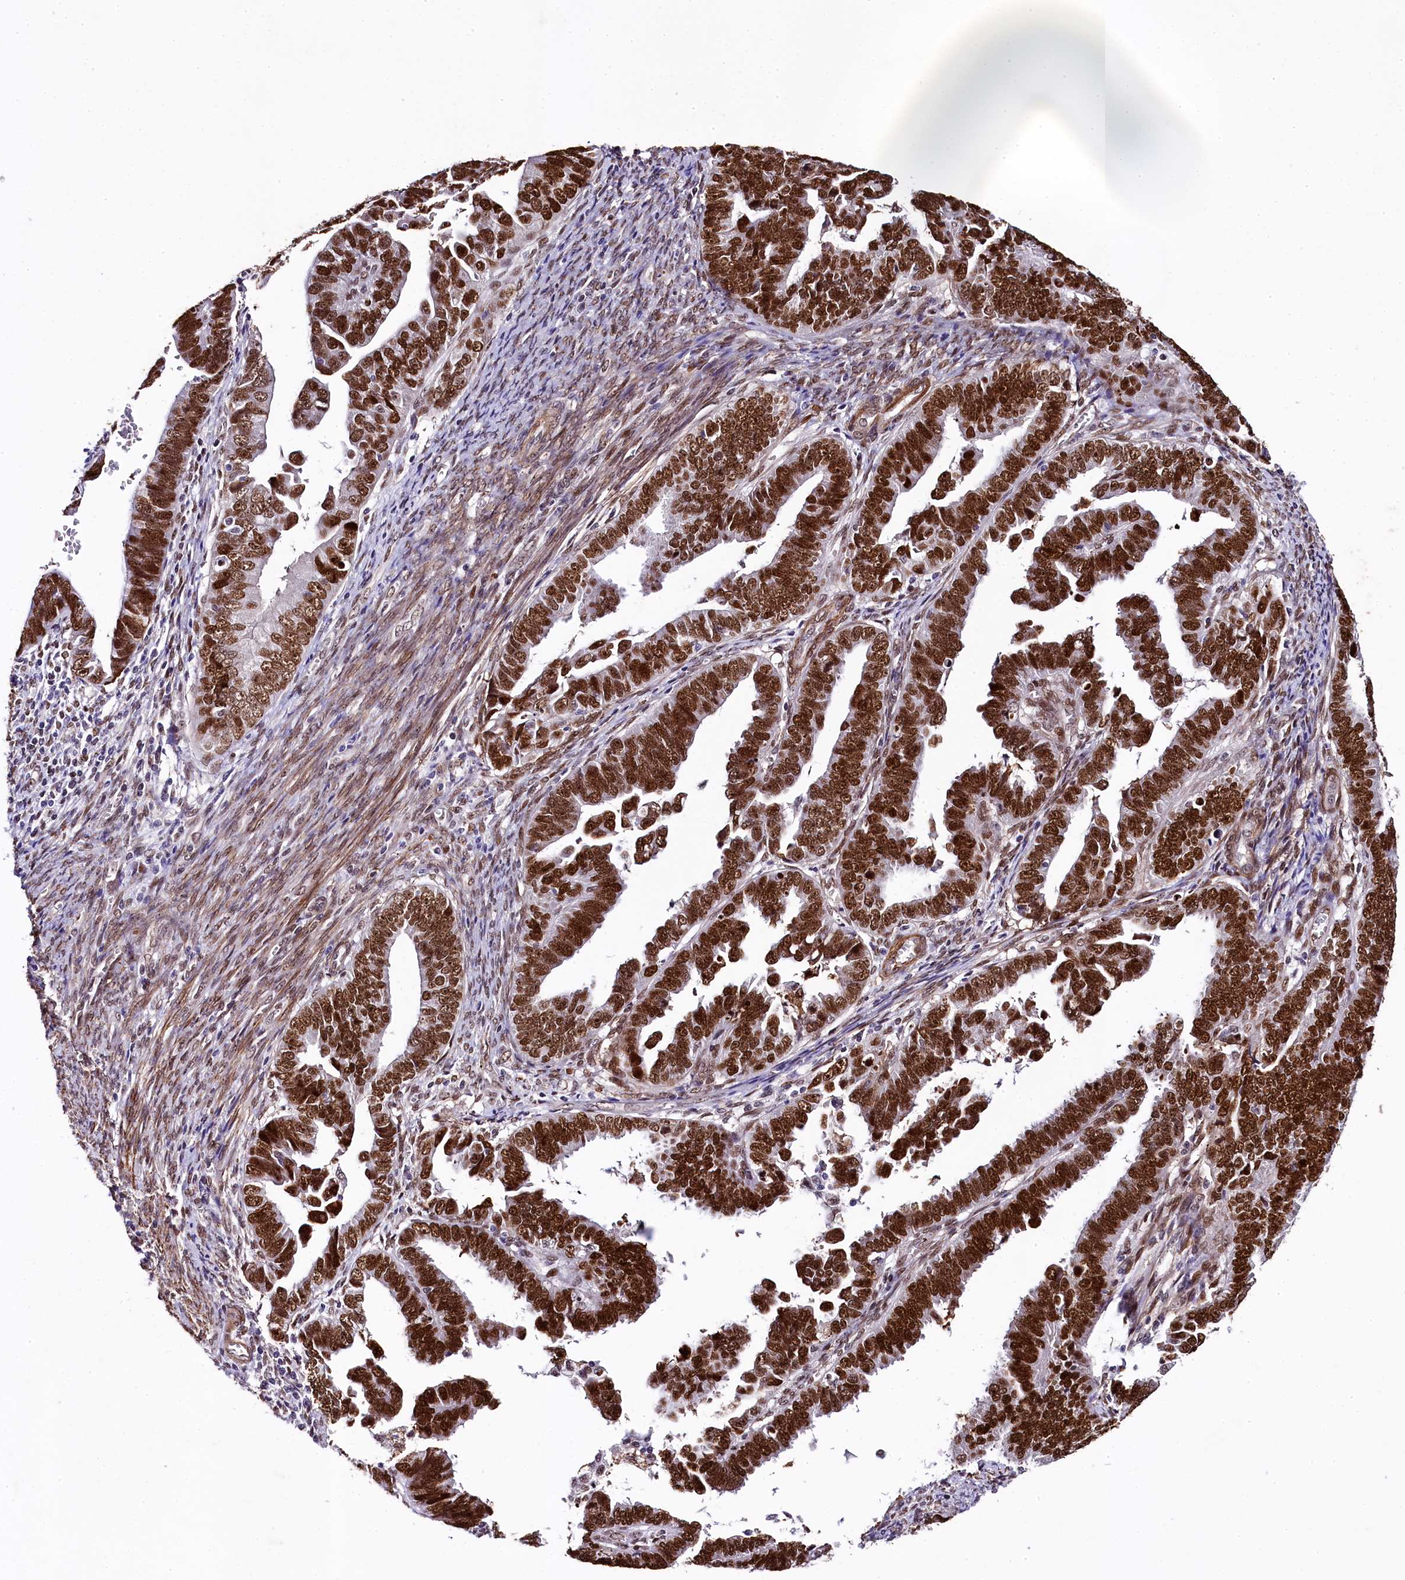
{"staining": {"intensity": "strong", "quantity": ">75%", "location": "cytoplasmic/membranous,nuclear"}, "tissue": "endometrial cancer", "cell_type": "Tumor cells", "image_type": "cancer", "snomed": [{"axis": "morphology", "description": "Adenocarcinoma, NOS"}, {"axis": "topography", "description": "Endometrium"}], "caption": "Immunohistochemical staining of human endometrial adenocarcinoma exhibits strong cytoplasmic/membranous and nuclear protein positivity in about >75% of tumor cells.", "gene": "SAMD10", "patient": {"sex": "female", "age": 75}}